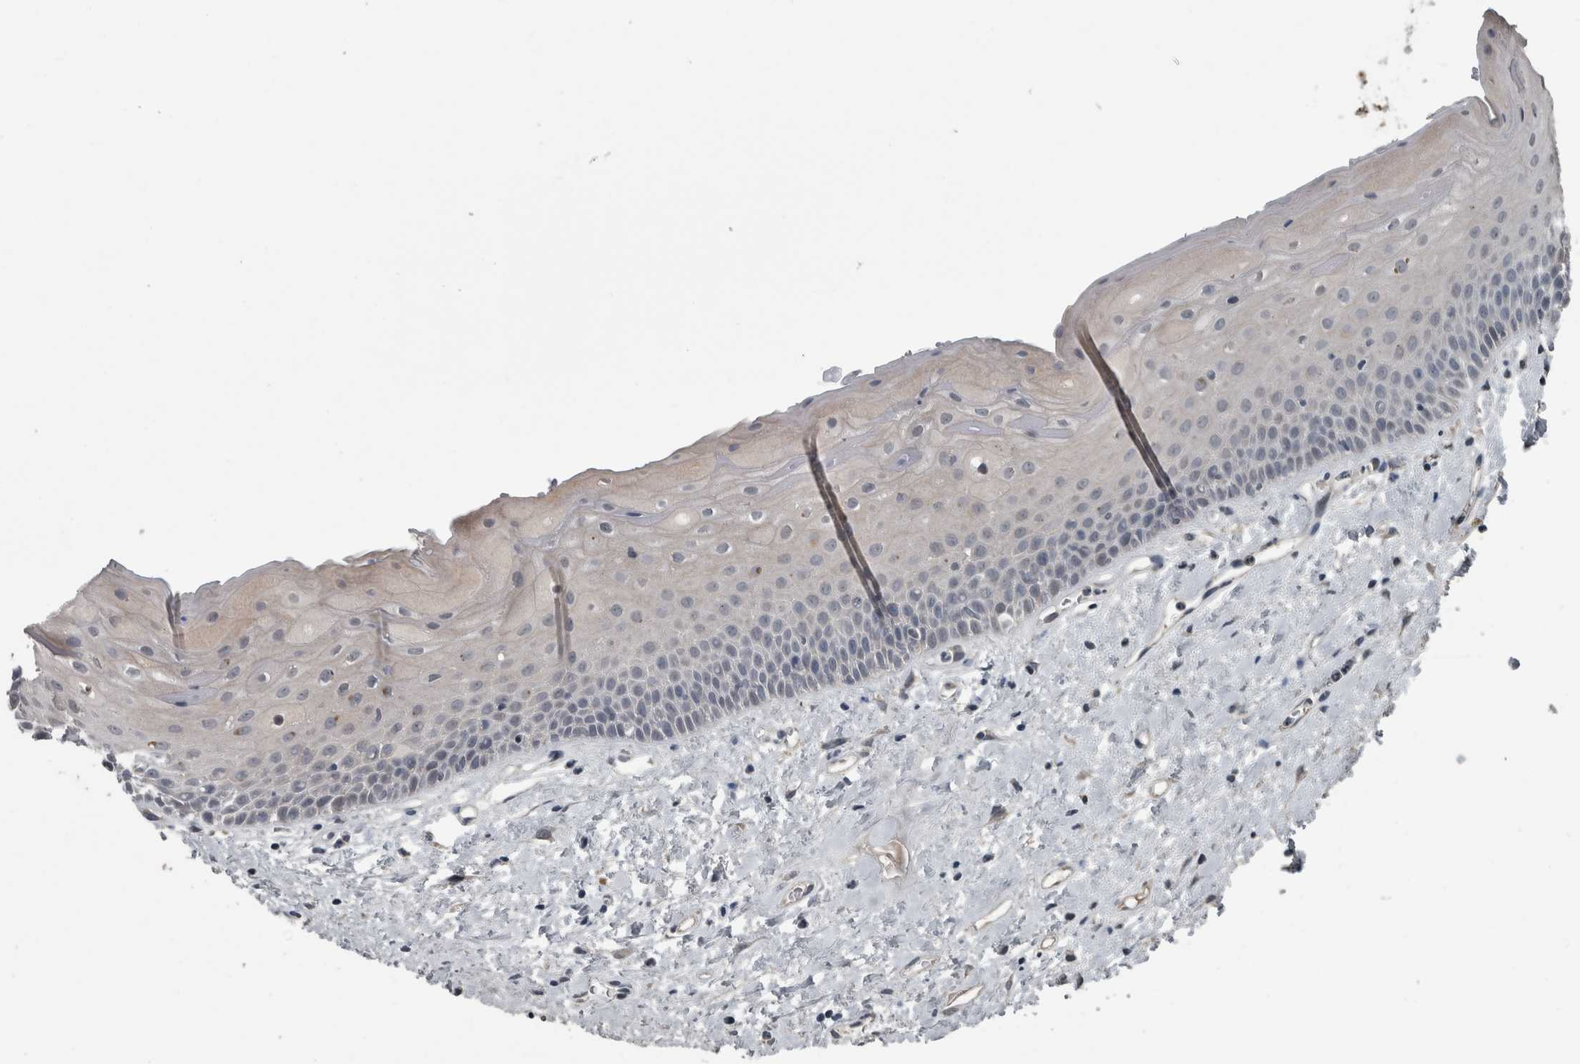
{"staining": {"intensity": "negative", "quantity": "none", "location": "none"}, "tissue": "oral mucosa", "cell_type": "Squamous epithelial cells", "image_type": "normal", "snomed": [{"axis": "morphology", "description": "Normal tissue, NOS"}, {"axis": "topography", "description": "Oral tissue"}], "caption": "Benign oral mucosa was stained to show a protein in brown. There is no significant expression in squamous epithelial cells.", "gene": "KRT20", "patient": {"sex": "female", "age": 76}}